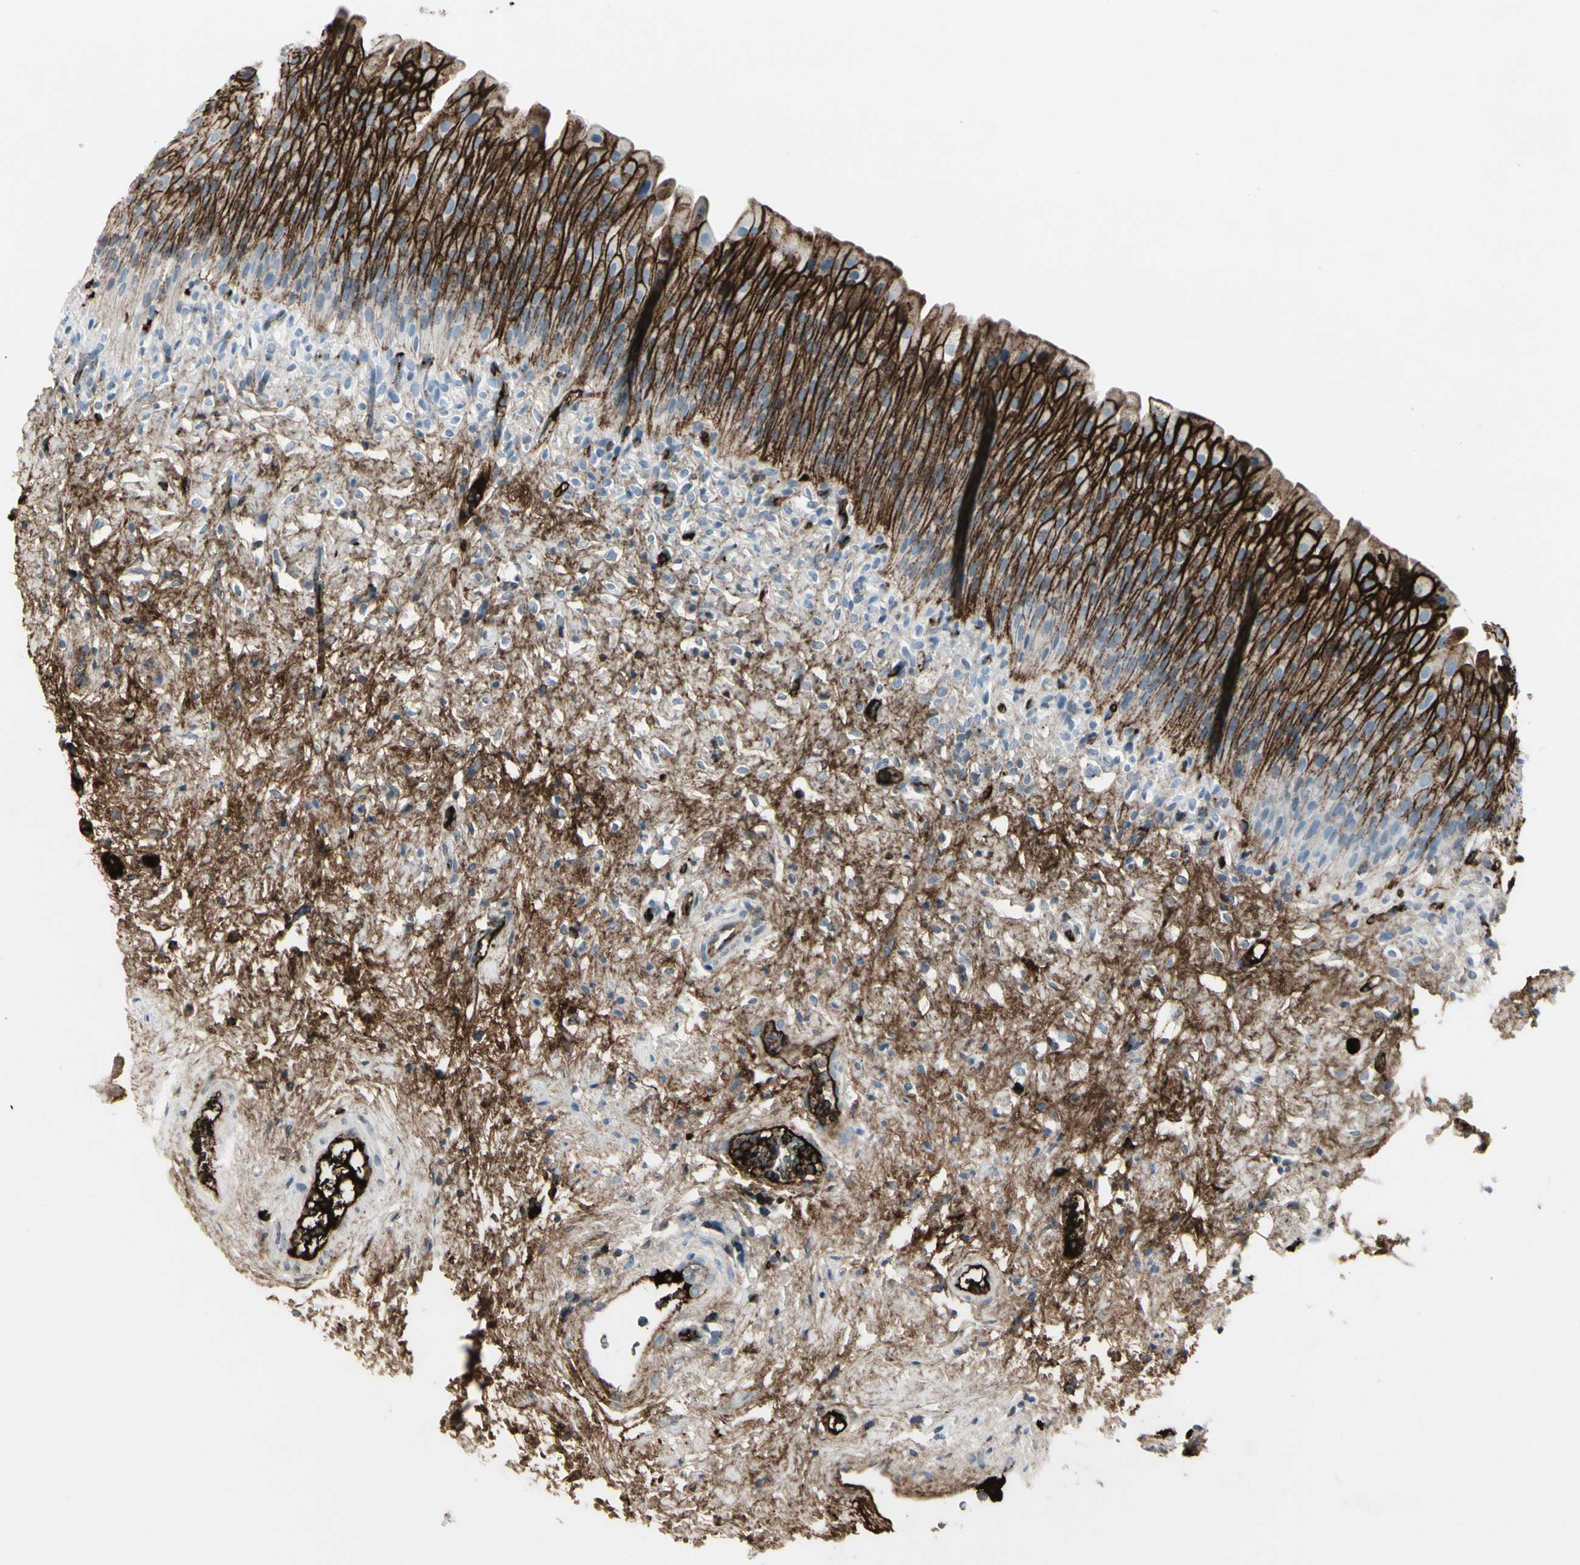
{"staining": {"intensity": "strong", "quantity": "25%-75%", "location": "cytoplasmic/membranous"}, "tissue": "urinary bladder", "cell_type": "Urothelial cells", "image_type": "normal", "snomed": [{"axis": "morphology", "description": "Normal tissue, NOS"}, {"axis": "morphology", "description": "Urothelial carcinoma, High grade"}, {"axis": "topography", "description": "Urinary bladder"}], "caption": "The photomicrograph exhibits immunohistochemical staining of normal urinary bladder. There is strong cytoplasmic/membranous expression is seen in about 25%-75% of urothelial cells. Immunohistochemistry stains the protein in brown and the nuclei are stained blue.", "gene": "IGHG1", "patient": {"sex": "male", "age": 46}}